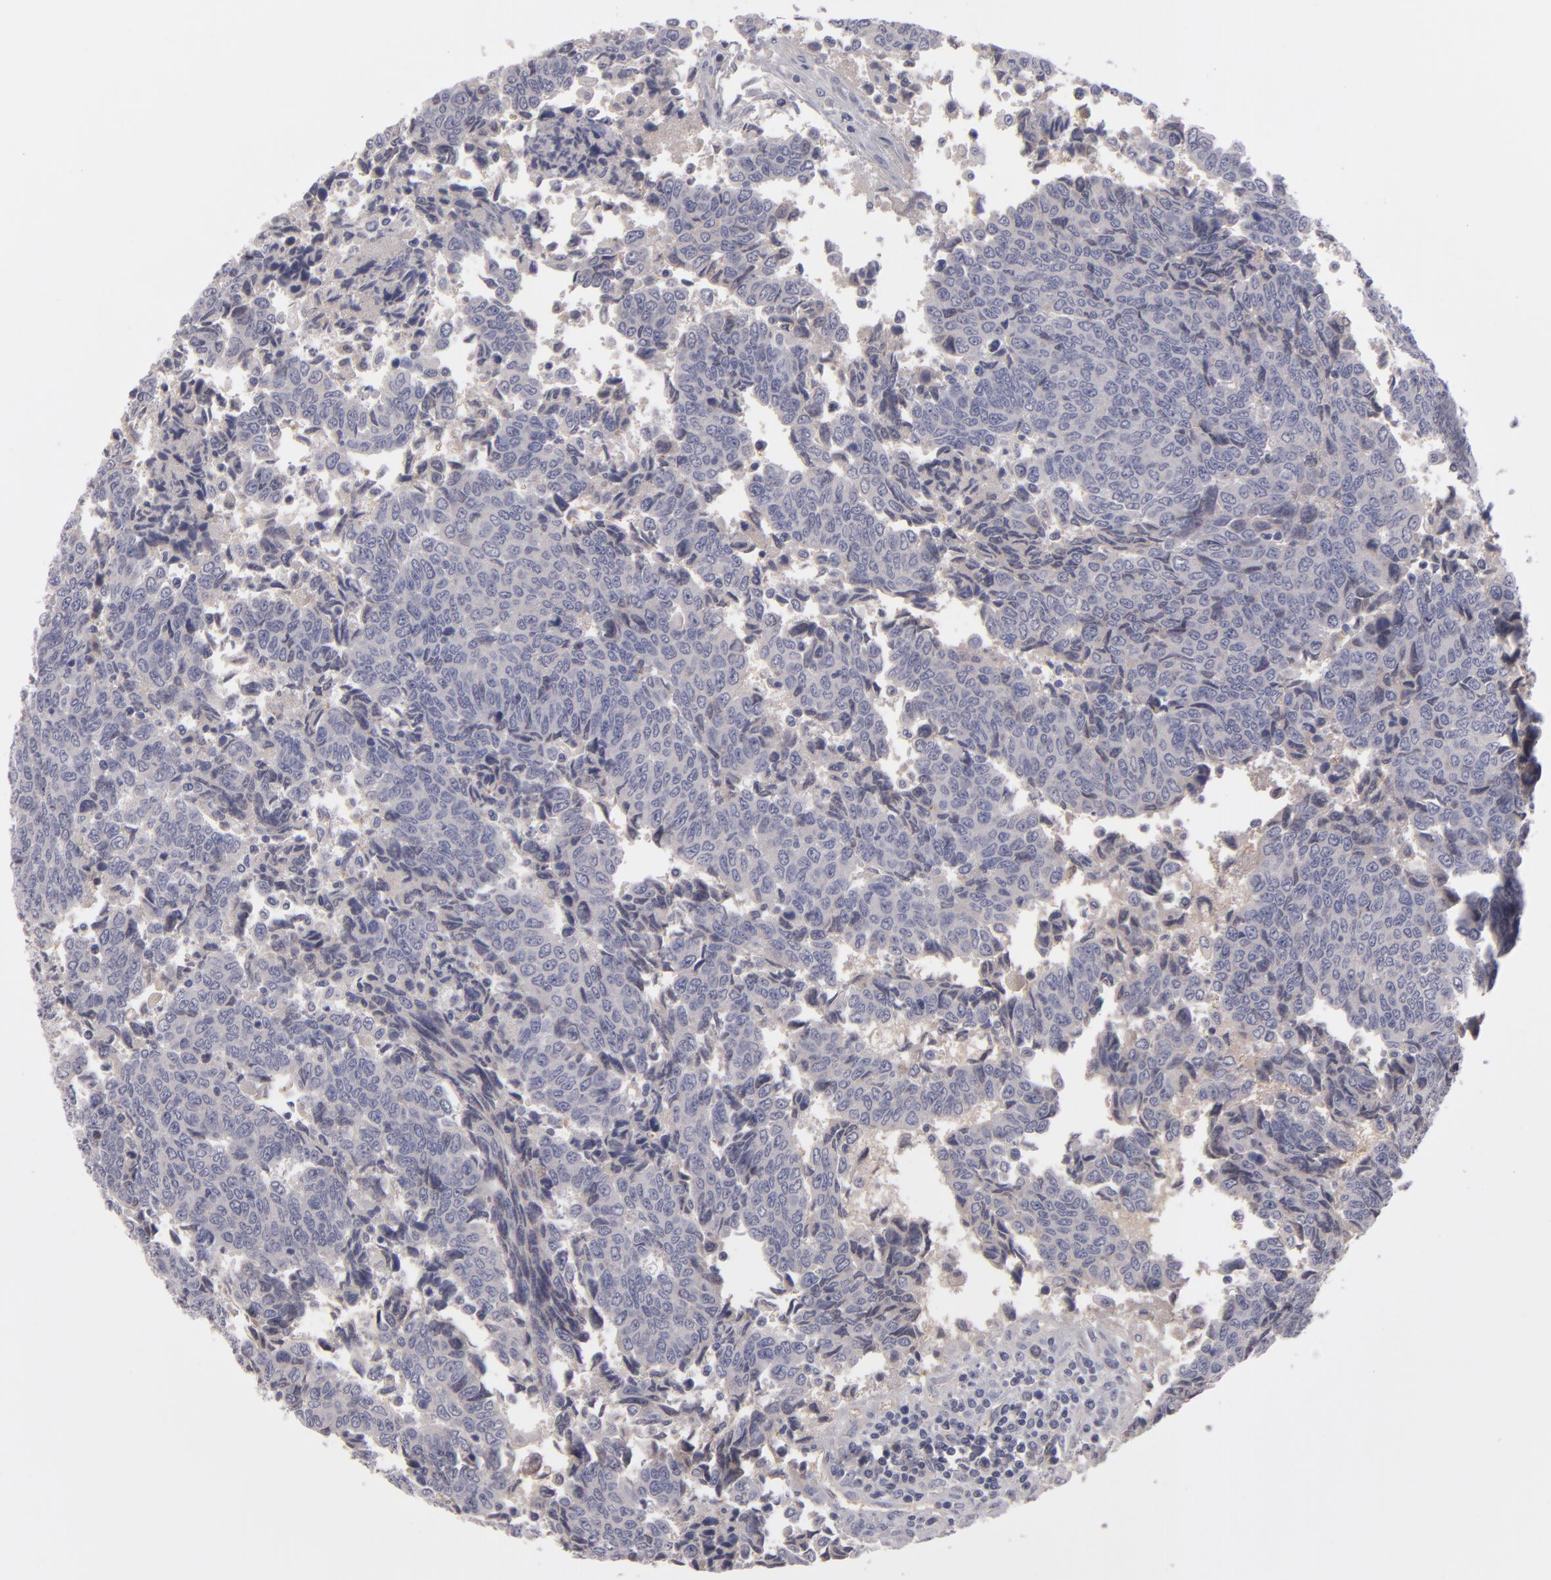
{"staining": {"intensity": "negative", "quantity": "none", "location": "none"}, "tissue": "urothelial cancer", "cell_type": "Tumor cells", "image_type": "cancer", "snomed": [{"axis": "morphology", "description": "Urothelial carcinoma, High grade"}, {"axis": "topography", "description": "Urinary bladder"}], "caption": "This photomicrograph is of urothelial carcinoma (high-grade) stained with immunohistochemistry (IHC) to label a protein in brown with the nuclei are counter-stained blue. There is no expression in tumor cells. The staining was performed using DAB (3,3'-diaminobenzidine) to visualize the protein expression in brown, while the nuclei were stained in blue with hematoxylin (Magnification: 20x).", "gene": "ITIH4", "patient": {"sex": "male", "age": 86}}